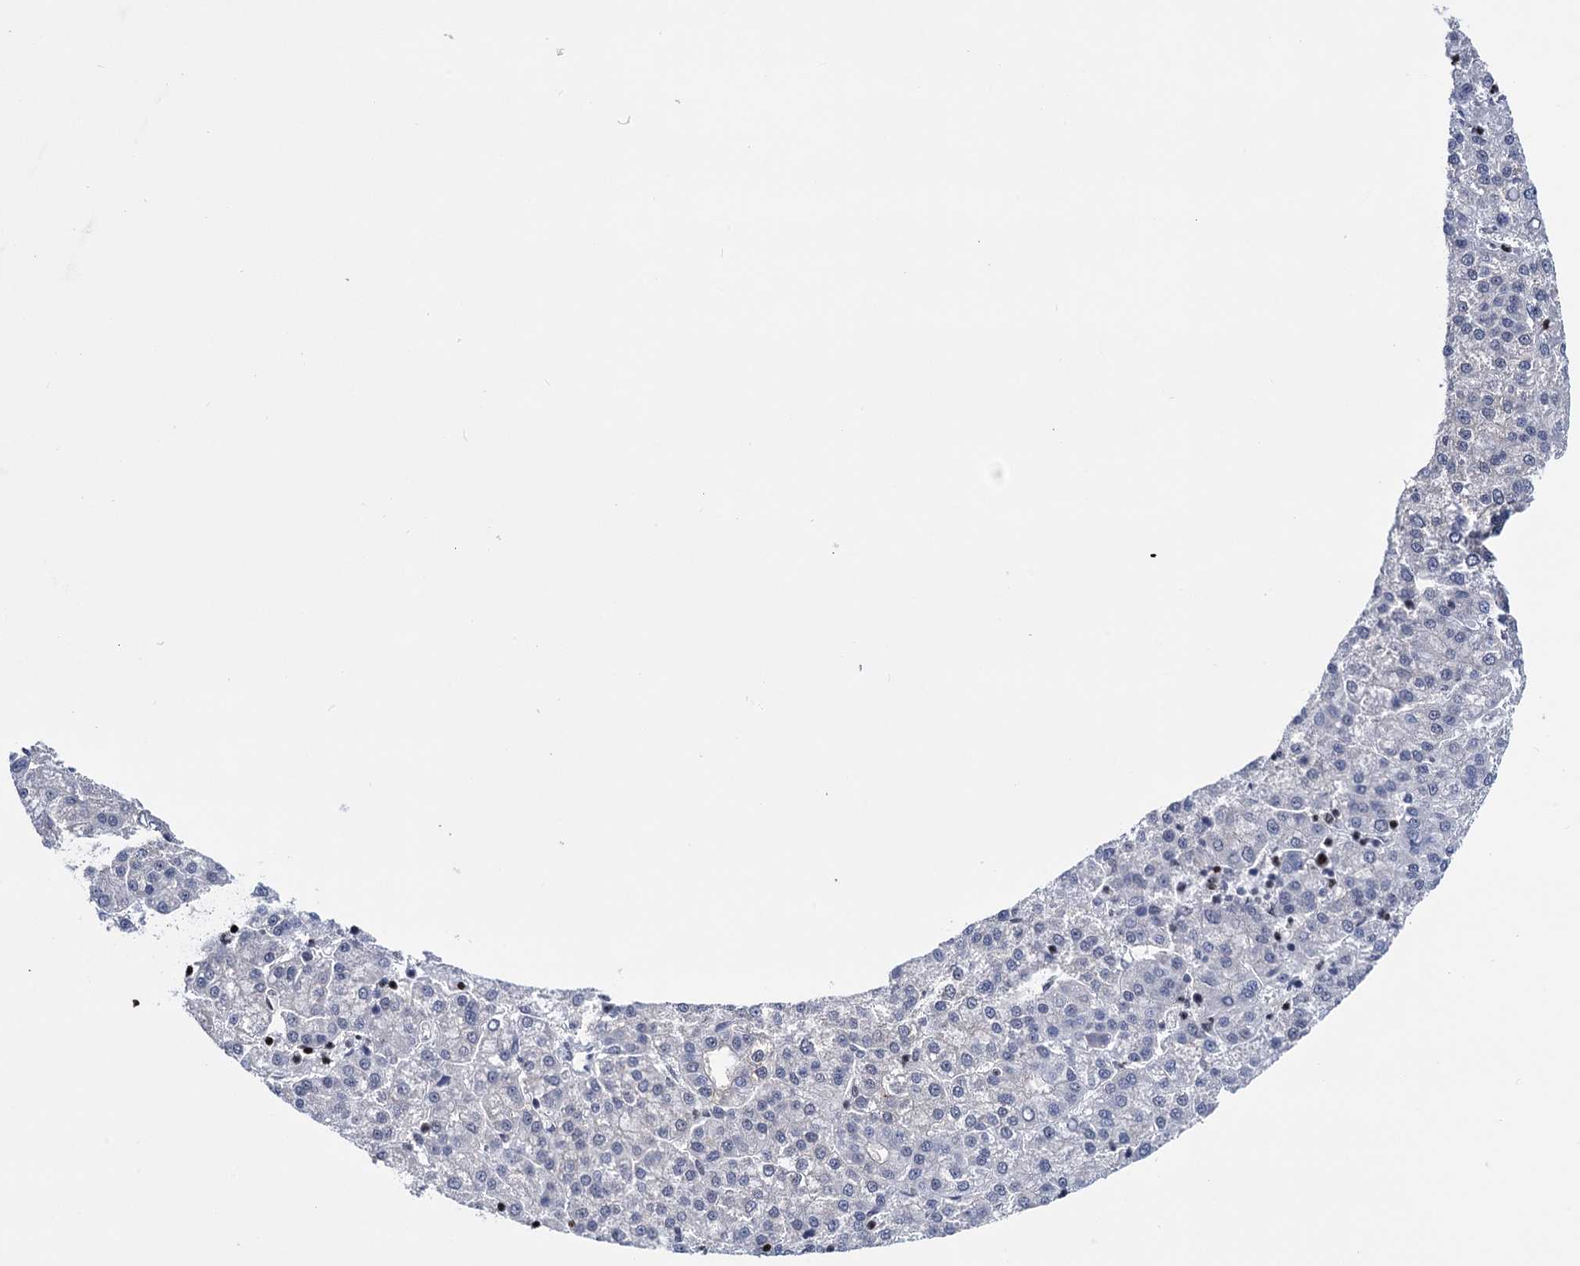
{"staining": {"intensity": "negative", "quantity": "none", "location": "none"}, "tissue": "liver cancer", "cell_type": "Tumor cells", "image_type": "cancer", "snomed": [{"axis": "morphology", "description": "Carcinoma, Hepatocellular, NOS"}, {"axis": "topography", "description": "Liver"}], "caption": "Tumor cells are negative for brown protein staining in liver cancer.", "gene": "ZCCHC10", "patient": {"sex": "female", "age": 58}}